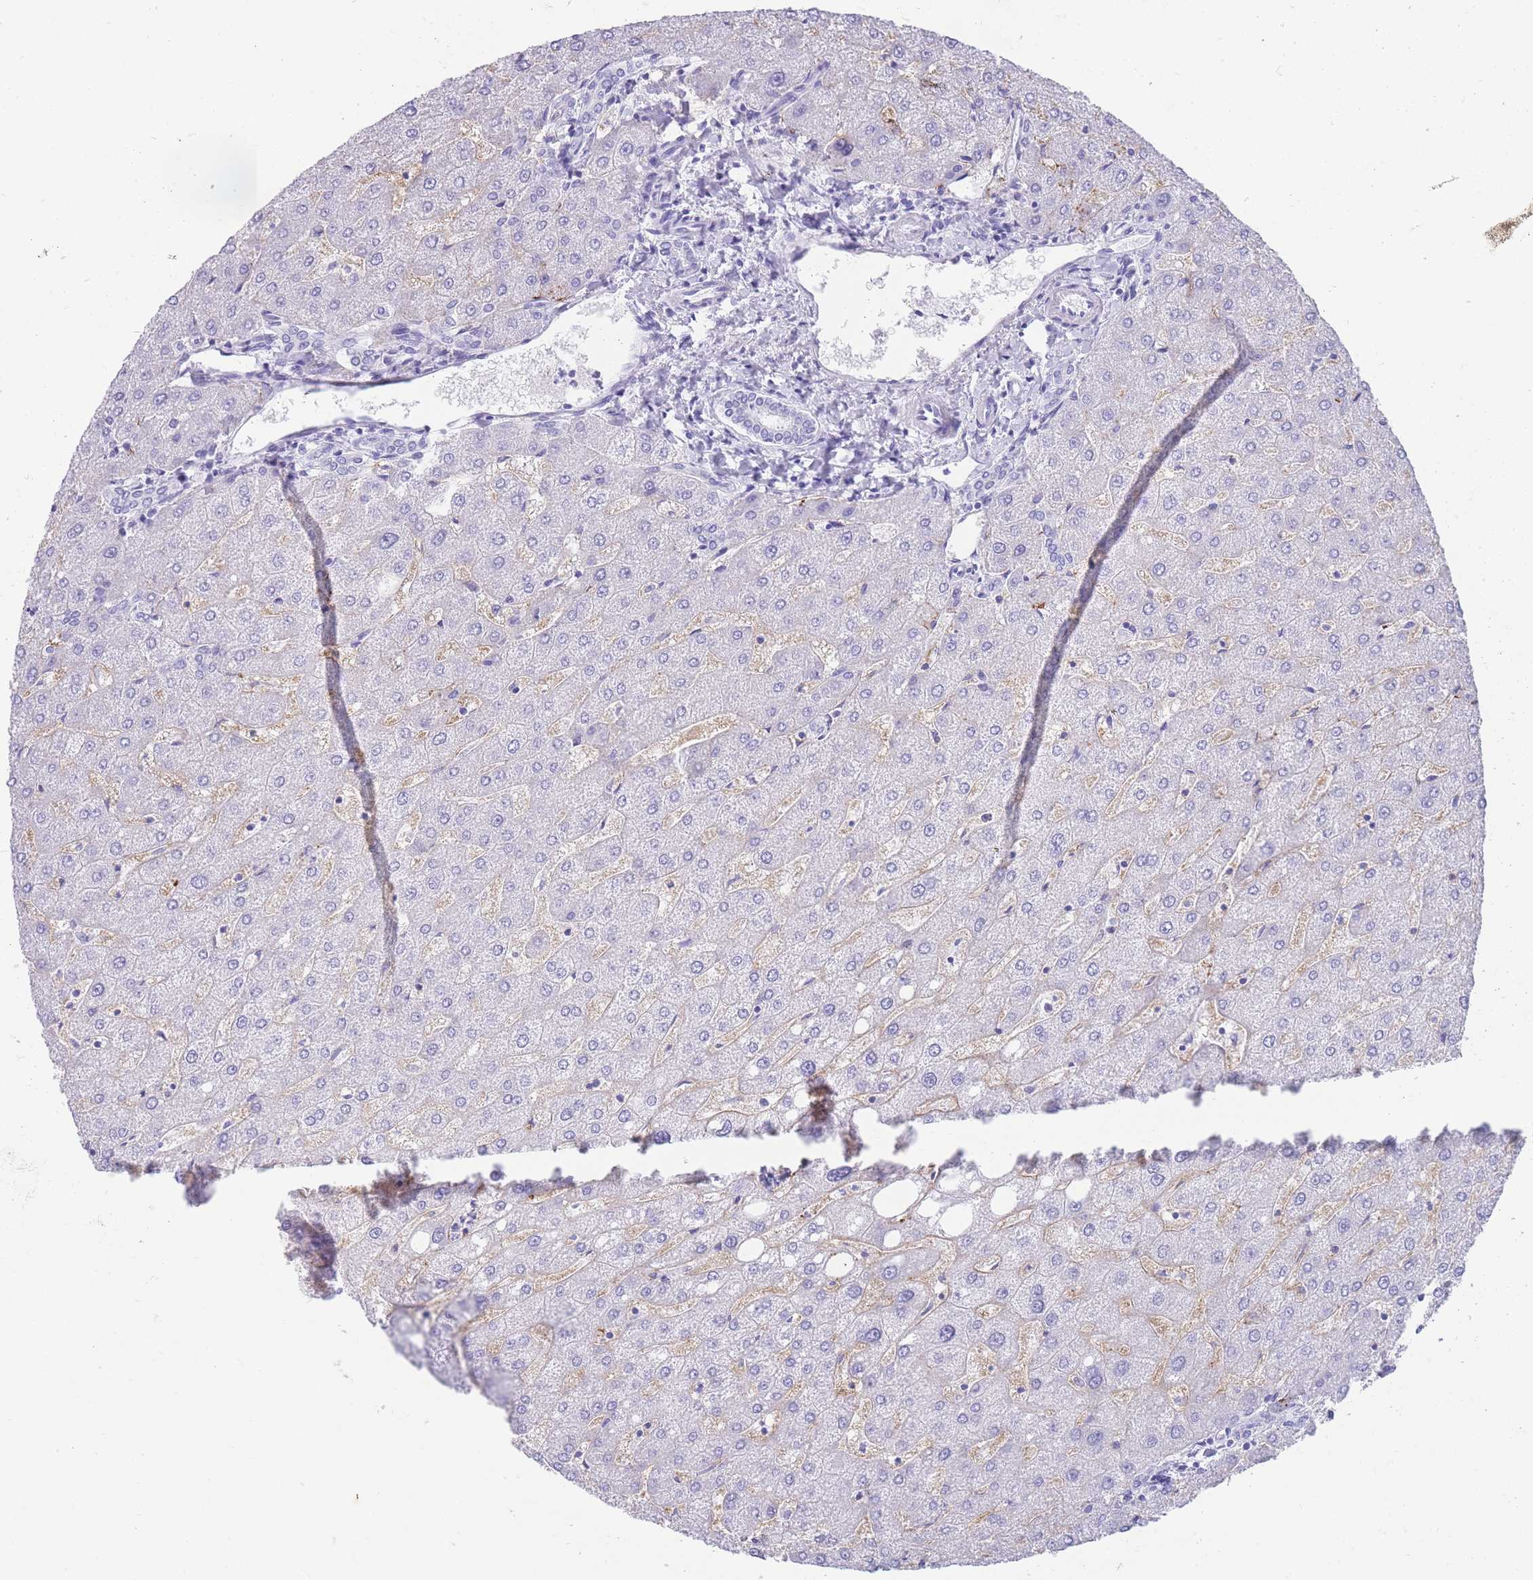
{"staining": {"intensity": "negative", "quantity": "none", "location": "none"}, "tissue": "liver", "cell_type": "Cholangiocytes", "image_type": "normal", "snomed": [{"axis": "morphology", "description": "Normal tissue, NOS"}, {"axis": "topography", "description": "Liver"}], "caption": "The photomicrograph exhibits no staining of cholangiocytes in normal liver.", "gene": "ELOA2", "patient": {"sex": "male", "age": 67}}